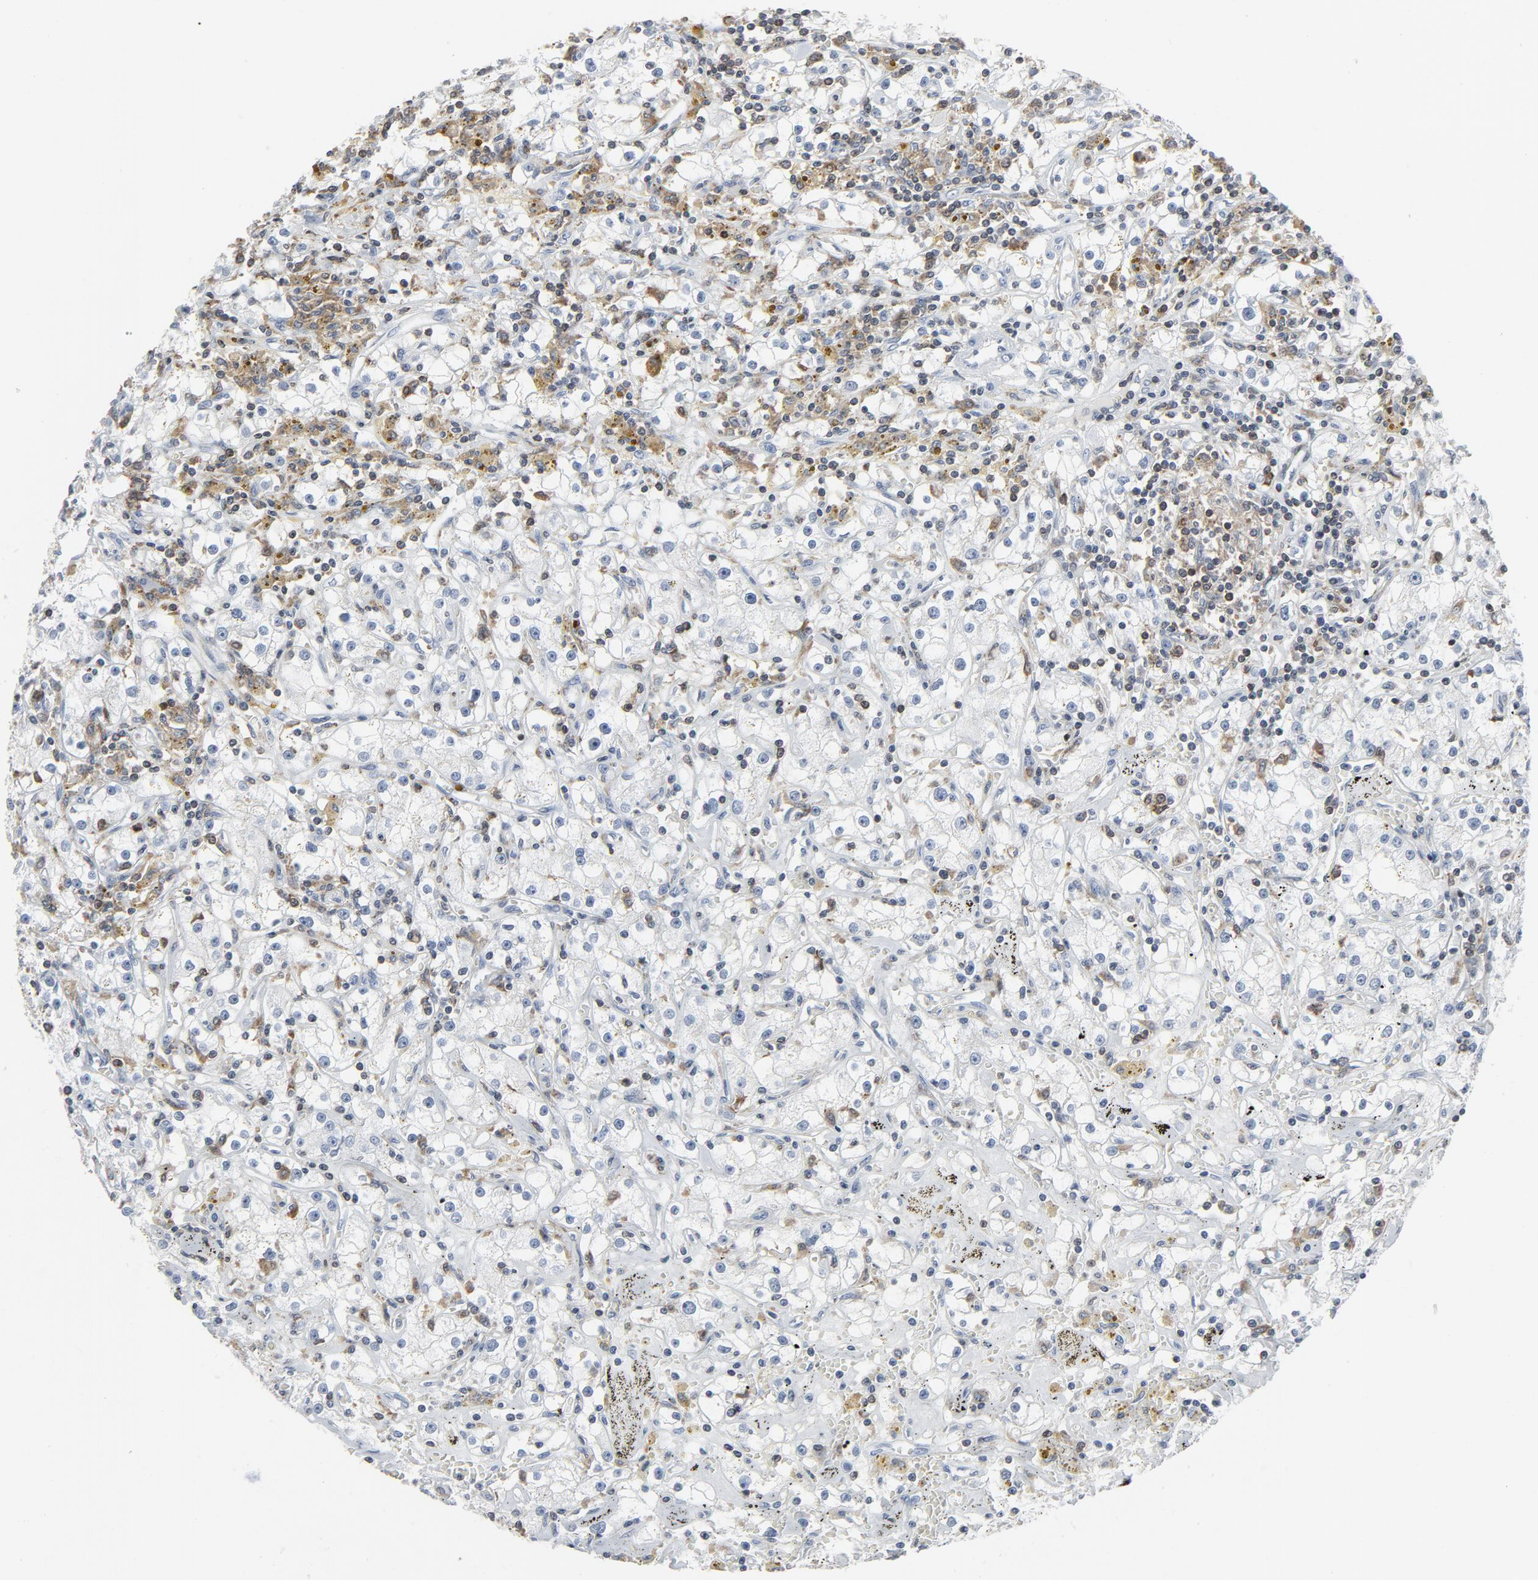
{"staining": {"intensity": "negative", "quantity": "none", "location": "none"}, "tissue": "renal cancer", "cell_type": "Tumor cells", "image_type": "cancer", "snomed": [{"axis": "morphology", "description": "Adenocarcinoma, NOS"}, {"axis": "topography", "description": "Kidney"}], "caption": "Immunohistochemistry of human adenocarcinoma (renal) shows no expression in tumor cells. Brightfield microscopy of immunohistochemistry (IHC) stained with DAB (3,3'-diaminobenzidine) (brown) and hematoxylin (blue), captured at high magnification.", "gene": "LCP2", "patient": {"sex": "male", "age": 56}}